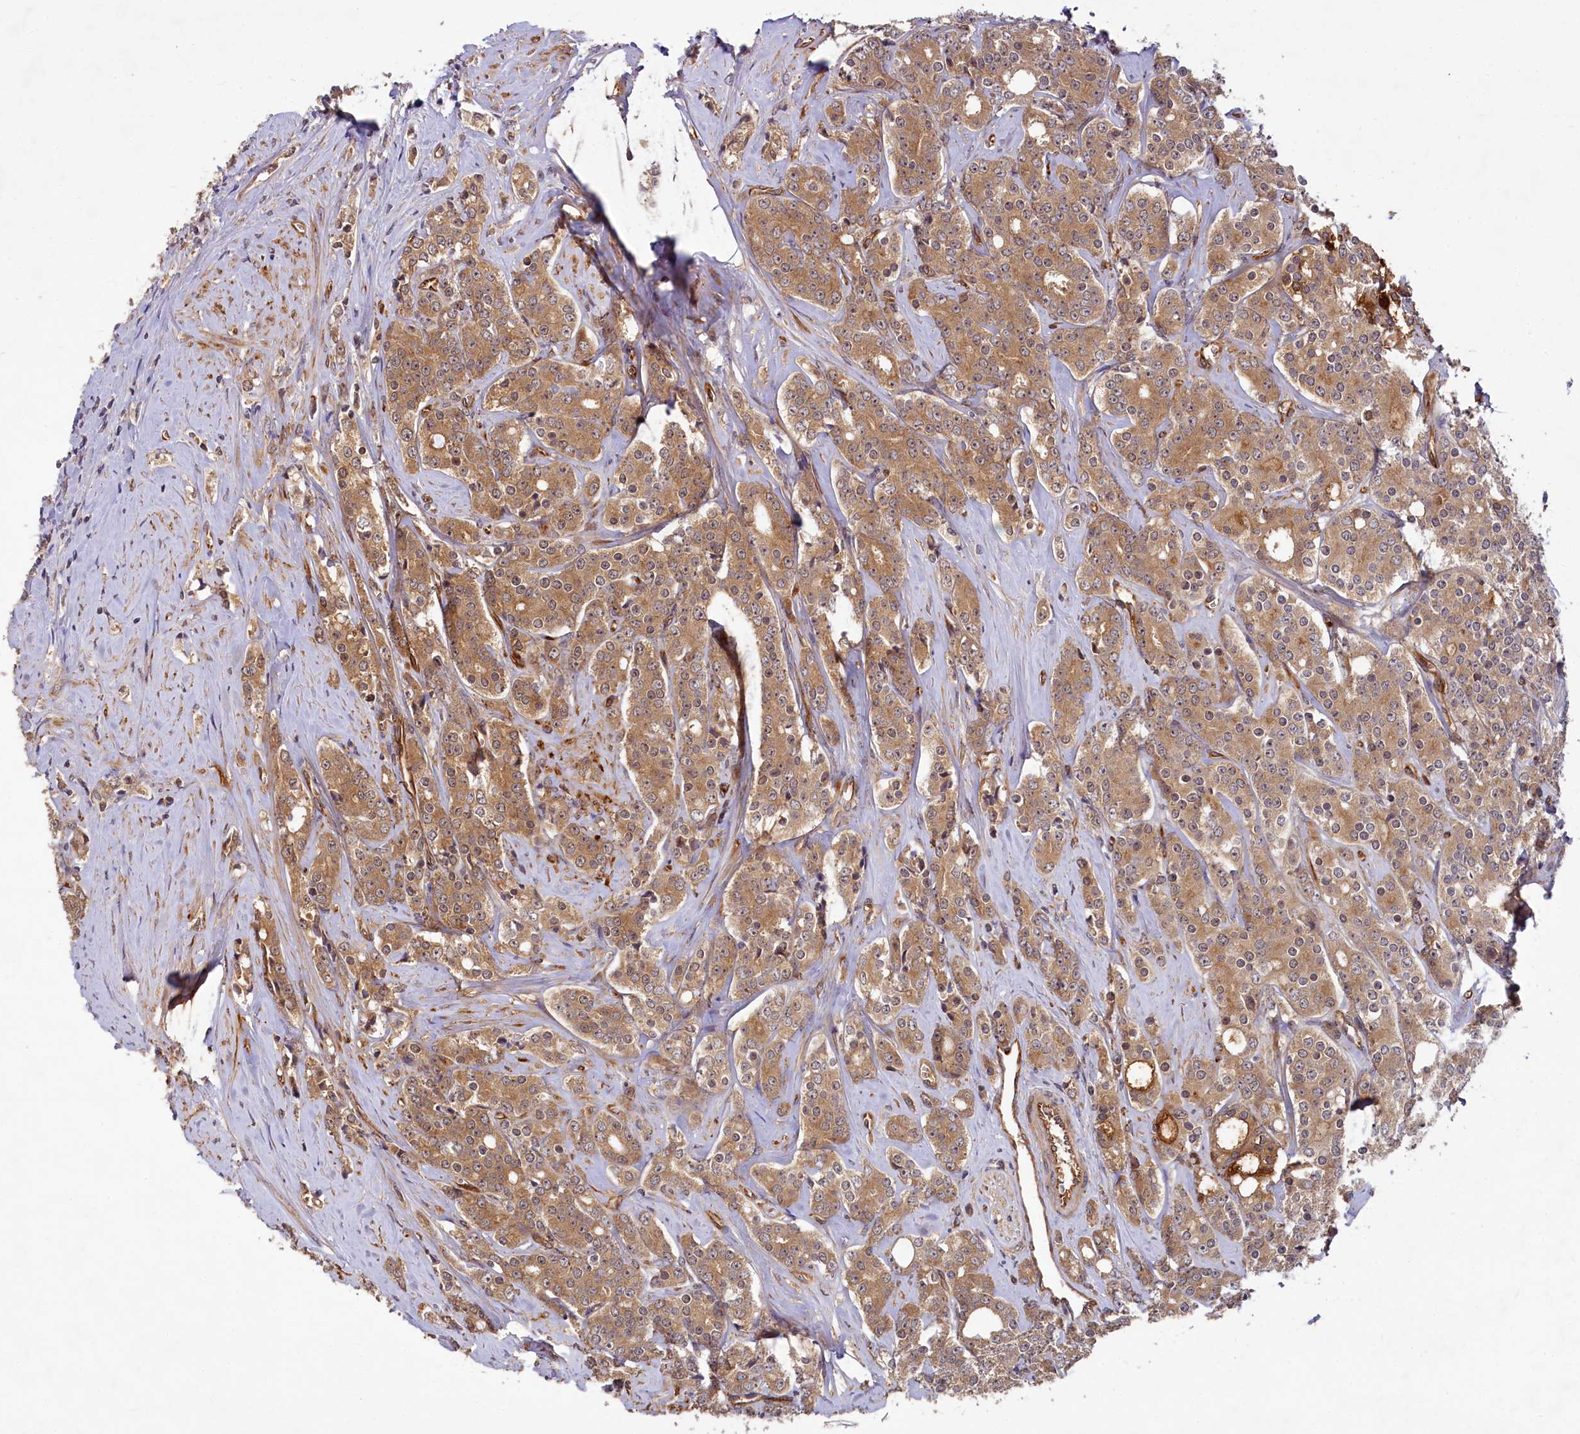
{"staining": {"intensity": "moderate", "quantity": ">75%", "location": "cytoplasmic/membranous"}, "tissue": "prostate cancer", "cell_type": "Tumor cells", "image_type": "cancer", "snomed": [{"axis": "morphology", "description": "Adenocarcinoma, High grade"}, {"axis": "topography", "description": "Prostate"}], "caption": "Protein analysis of prostate cancer (adenocarcinoma (high-grade)) tissue displays moderate cytoplasmic/membranous expression in about >75% of tumor cells.", "gene": "PKN2", "patient": {"sex": "male", "age": 62}}